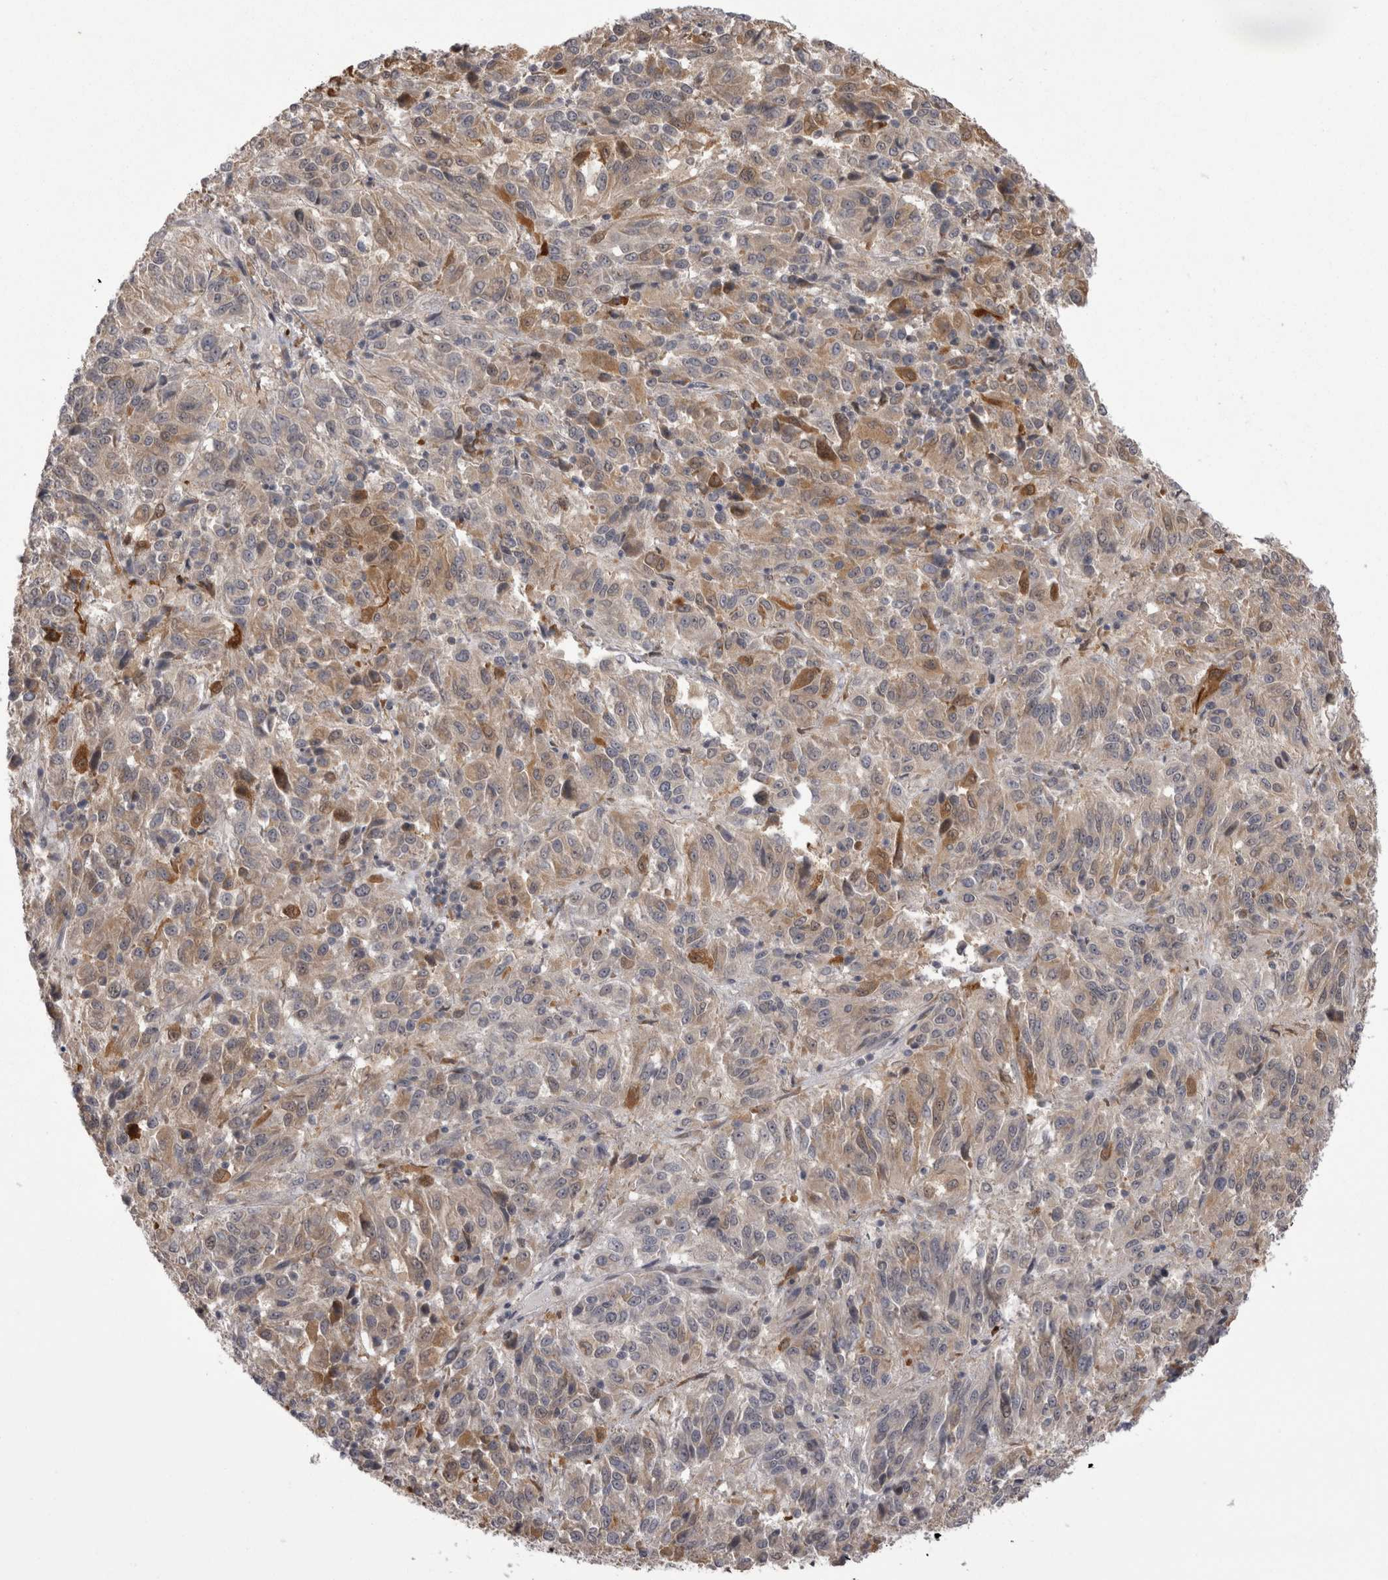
{"staining": {"intensity": "weak", "quantity": "25%-75%", "location": "cytoplasmic/membranous"}, "tissue": "melanoma", "cell_type": "Tumor cells", "image_type": "cancer", "snomed": [{"axis": "morphology", "description": "Malignant melanoma, Metastatic site"}, {"axis": "topography", "description": "Lung"}], "caption": "Protein staining shows weak cytoplasmic/membranous expression in about 25%-75% of tumor cells in malignant melanoma (metastatic site).", "gene": "CHIC2", "patient": {"sex": "male", "age": 64}}